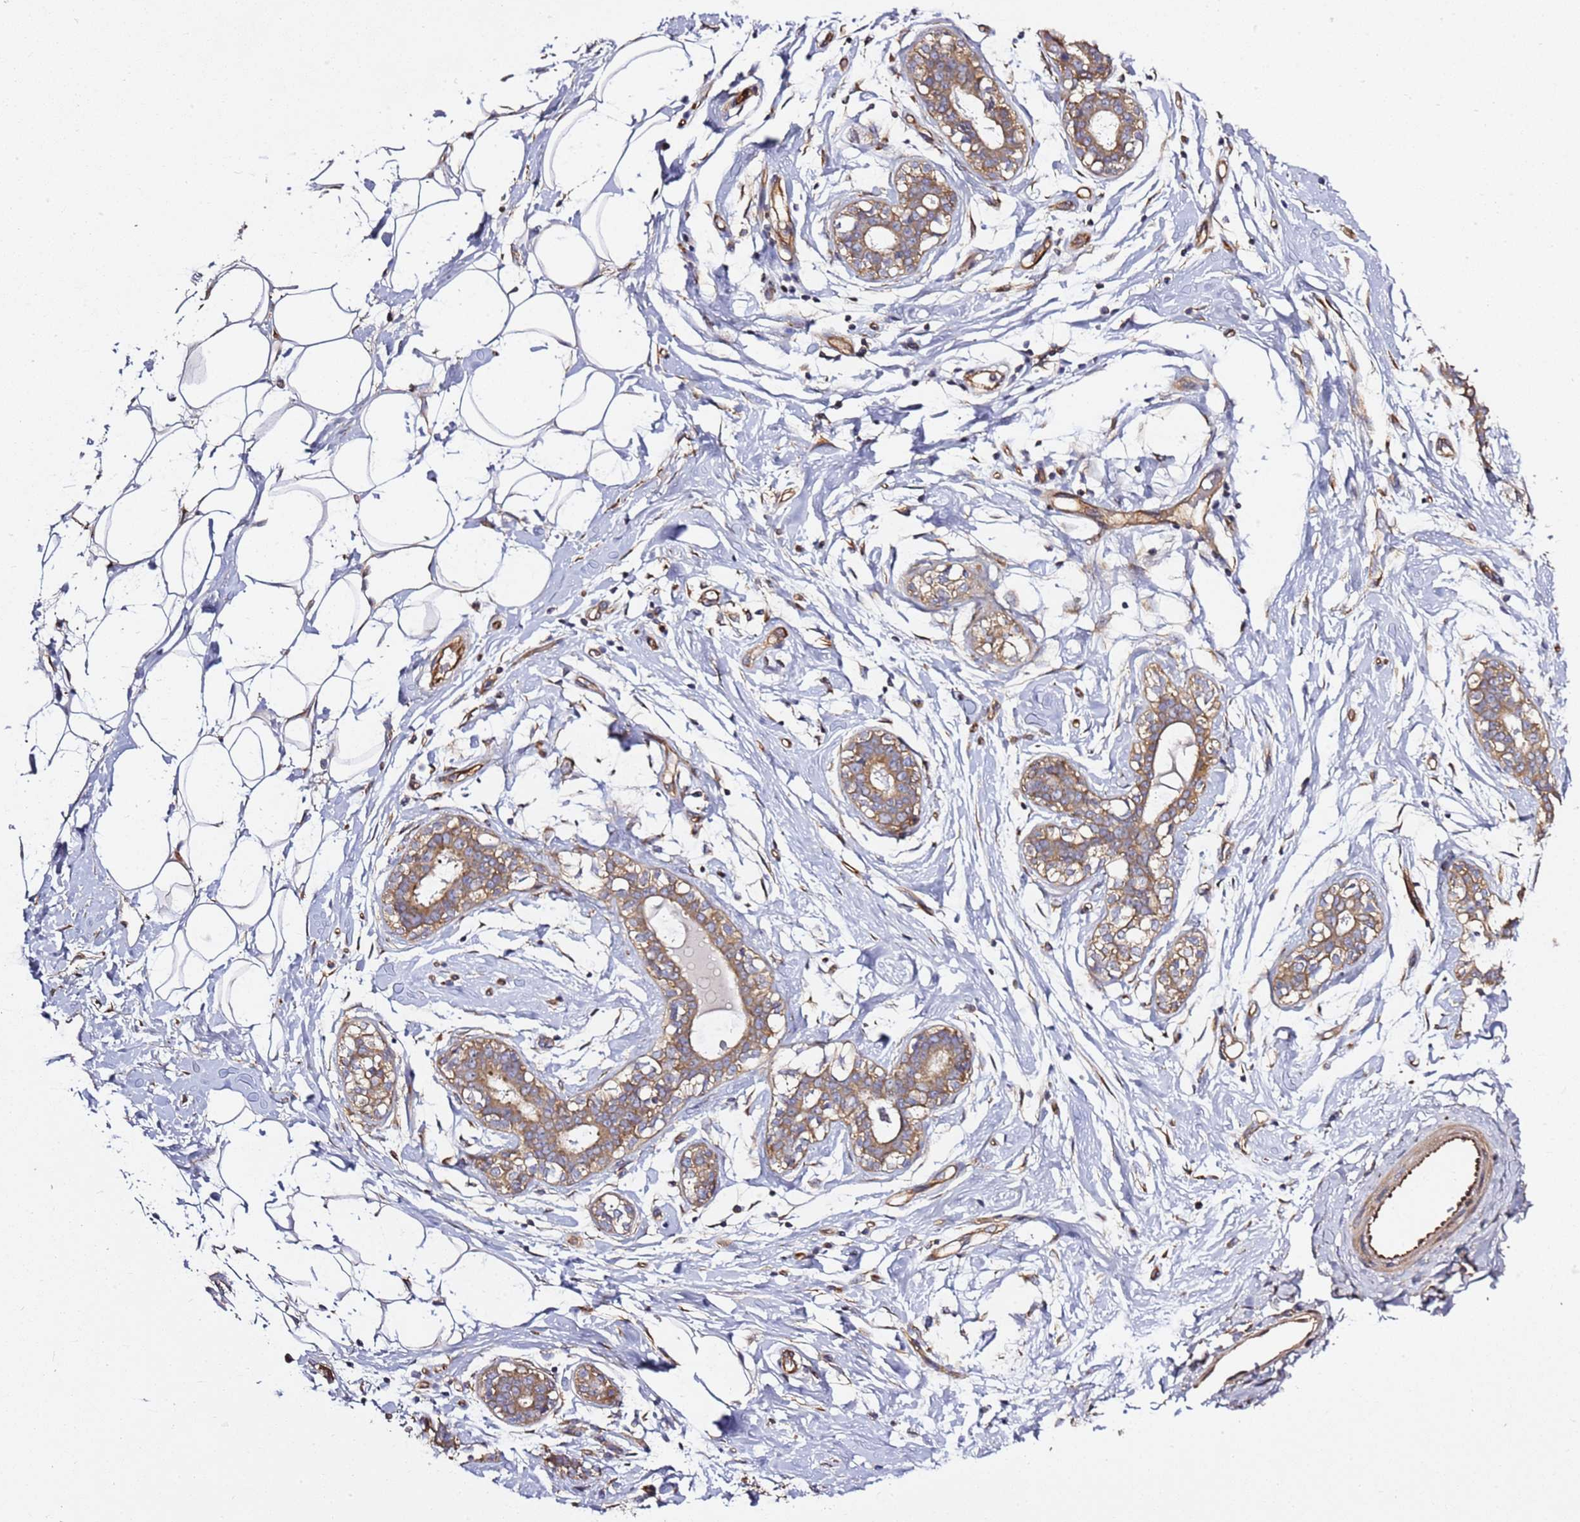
{"staining": {"intensity": "negative", "quantity": "none", "location": "none"}, "tissue": "adipose tissue", "cell_type": "Adipocytes", "image_type": "normal", "snomed": [{"axis": "morphology", "description": "Normal tissue, NOS"}, {"axis": "topography", "description": "Breast"}], "caption": "An image of human adipose tissue is negative for staining in adipocytes.", "gene": "GNL1", "patient": {"sex": "female", "age": 26}}